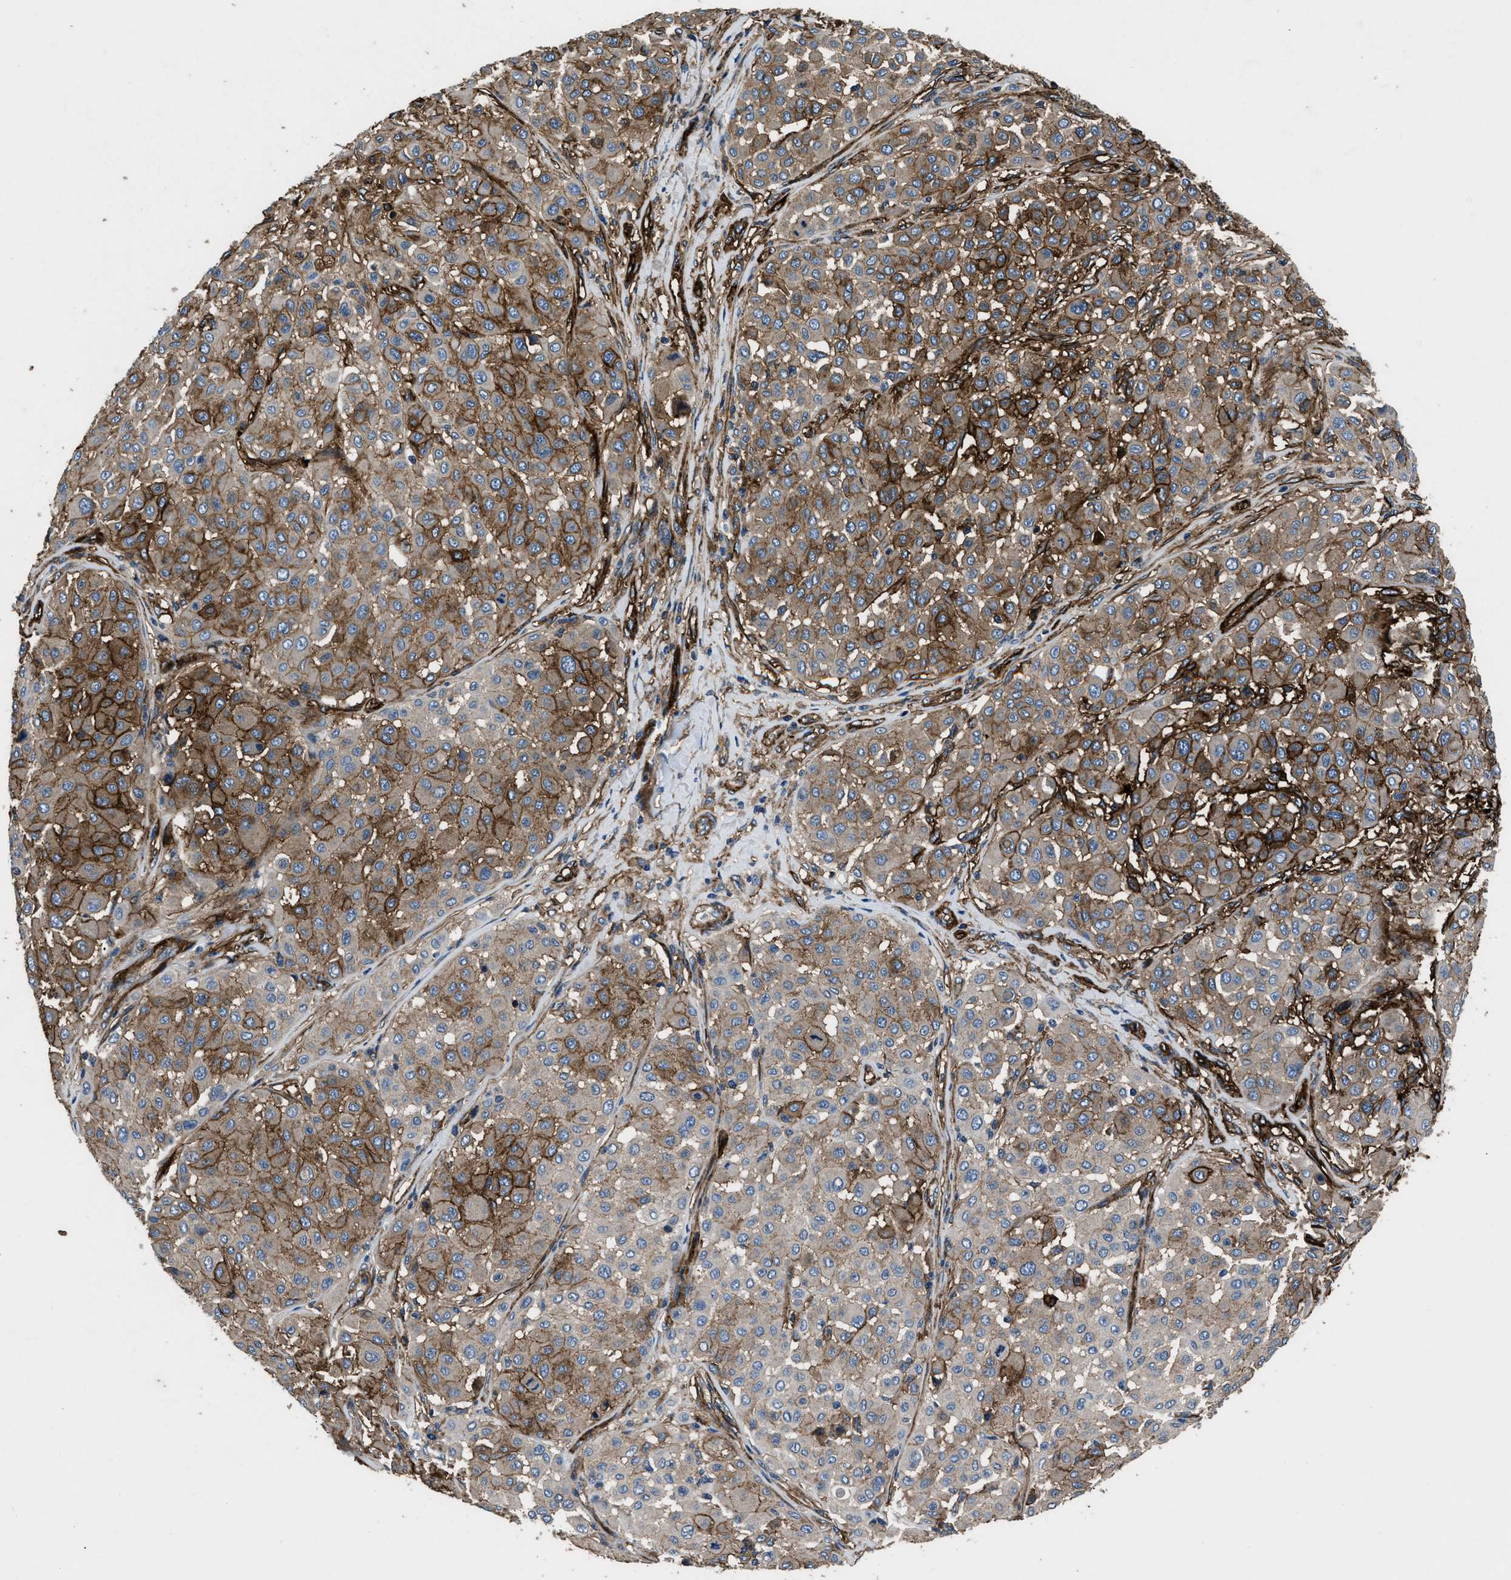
{"staining": {"intensity": "moderate", "quantity": ">75%", "location": "cytoplasmic/membranous"}, "tissue": "melanoma", "cell_type": "Tumor cells", "image_type": "cancer", "snomed": [{"axis": "morphology", "description": "Malignant melanoma, Metastatic site"}, {"axis": "topography", "description": "Soft tissue"}], "caption": "Melanoma stained with immunohistochemistry (IHC) reveals moderate cytoplasmic/membranous positivity in approximately >75% of tumor cells. (Stains: DAB in brown, nuclei in blue, Microscopy: brightfield microscopy at high magnification).", "gene": "CD276", "patient": {"sex": "male", "age": 41}}